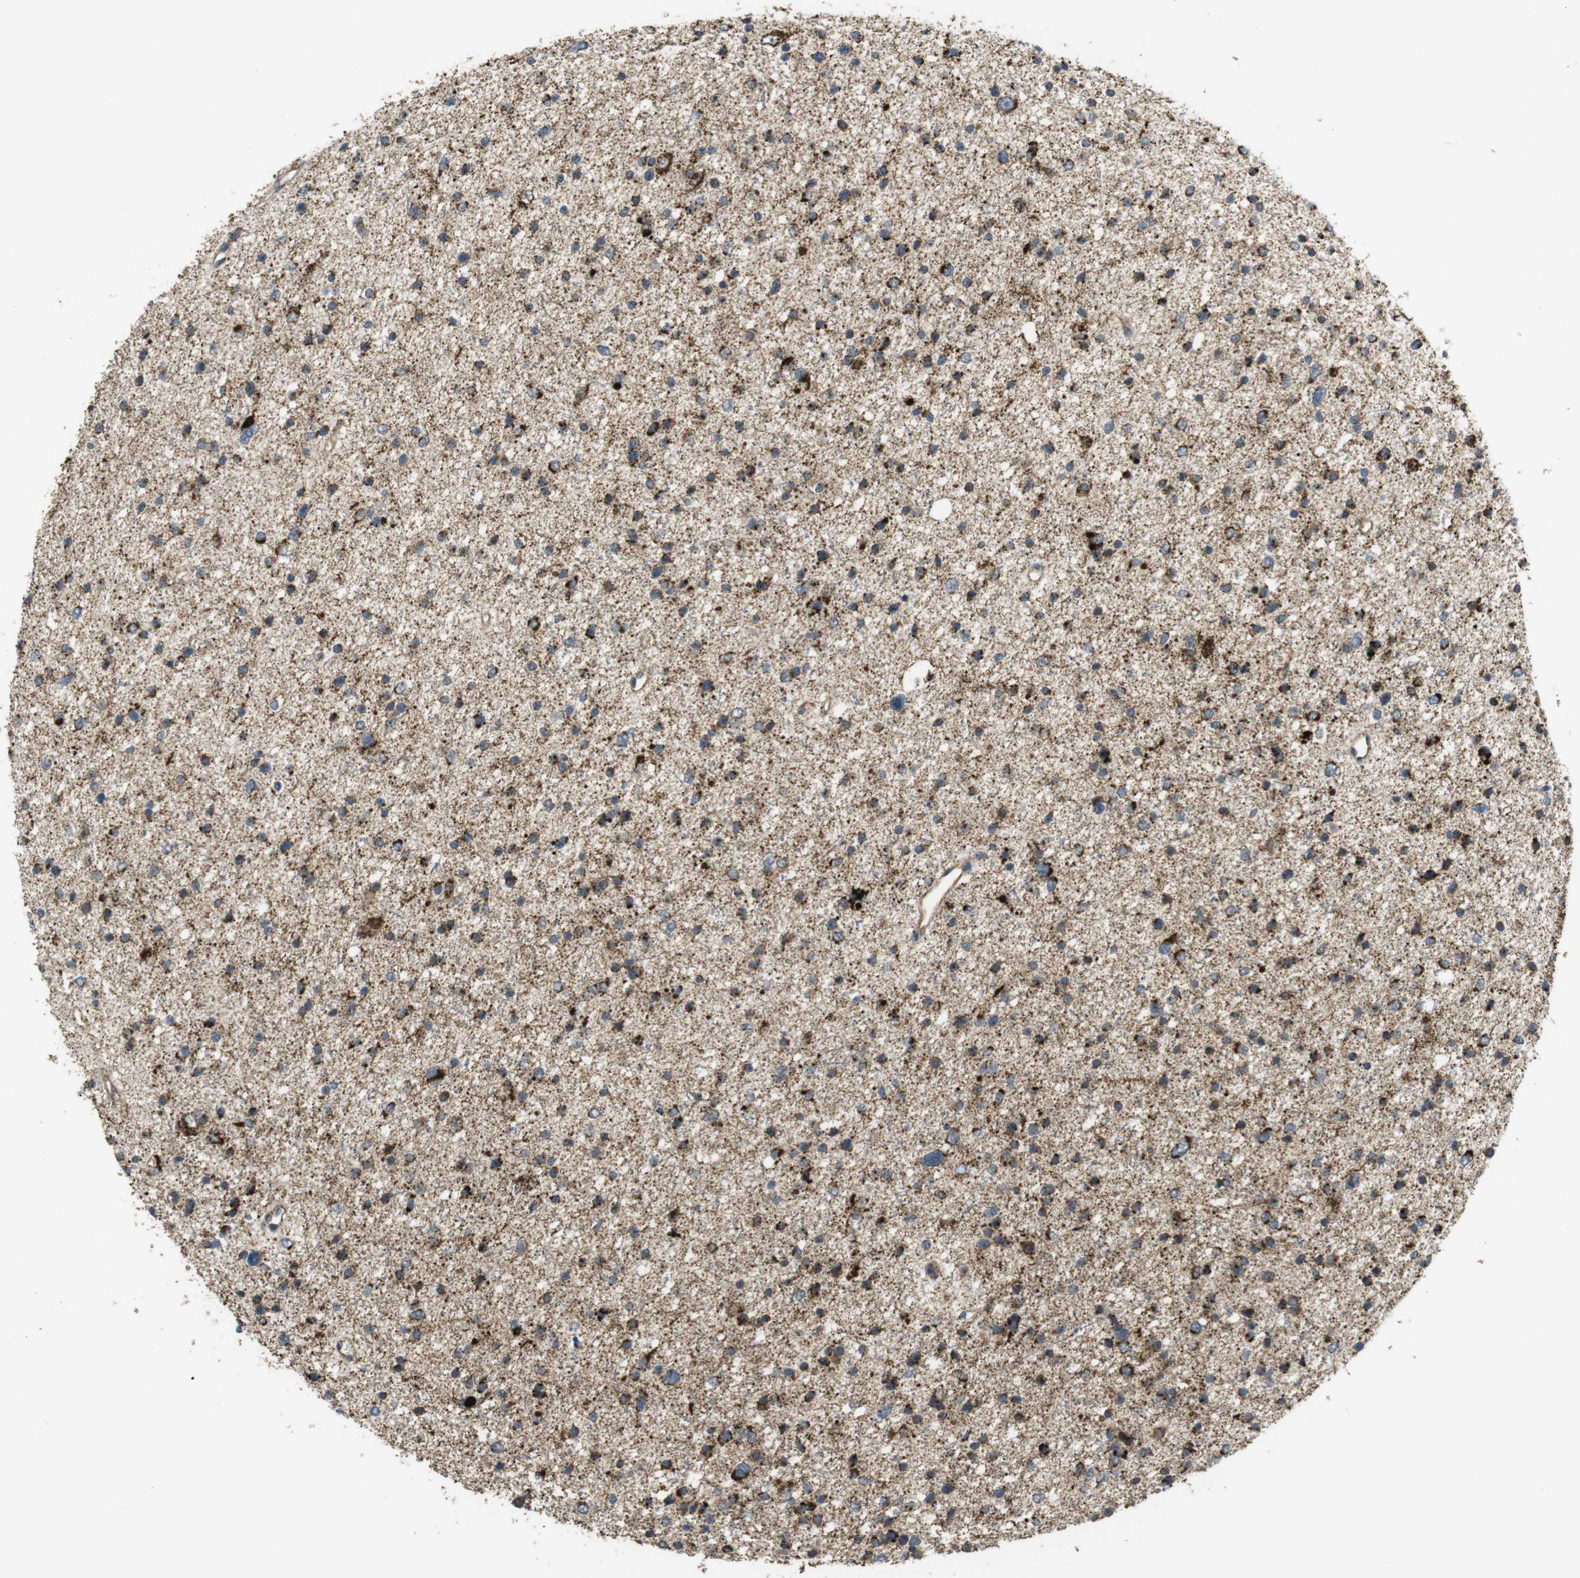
{"staining": {"intensity": "strong", "quantity": "25%-75%", "location": "cytoplasmic/membranous"}, "tissue": "glioma", "cell_type": "Tumor cells", "image_type": "cancer", "snomed": [{"axis": "morphology", "description": "Glioma, malignant, Low grade"}, {"axis": "topography", "description": "Brain"}], "caption": "Immunohistochemical staining of human malignant glioma (low-grade) displays strong cytoplasmic/membranous protein expression in about 25%-75% of tumor cells. (DAB IHC with brightfield microscopy, high magnification).", "gene": "CALHM2", "patient": {"sex": "female", "age": 37}}